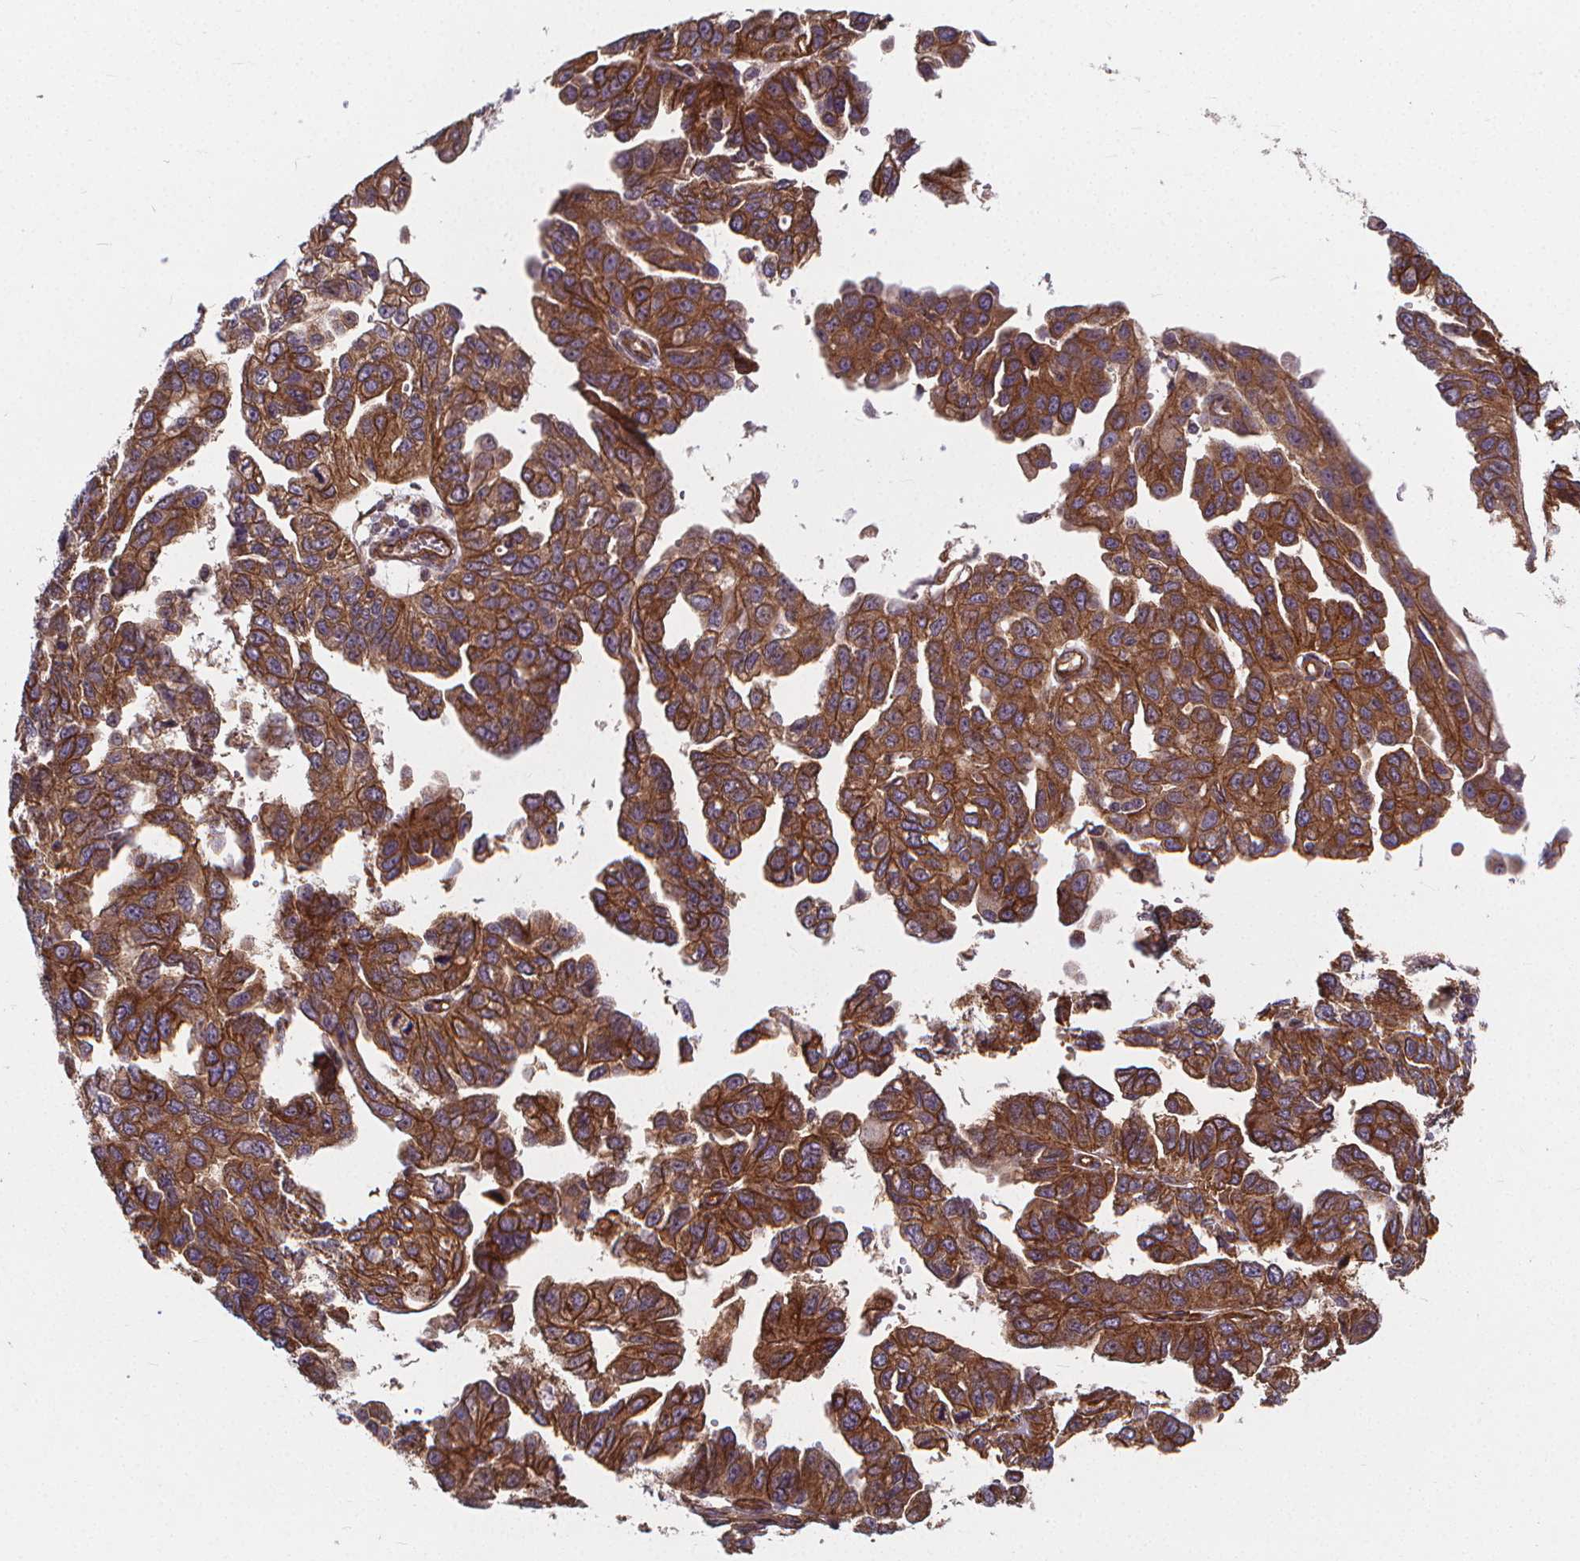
{"staining": {"intensity": "strong", "quantity": ">75%", "location": "cytoplasmic/membranous"}, "tissue": "ovarian cancer", "cell_type": "Tumor cells", "image_type": "cancer", "snomed": [{"axis": "morphology", "description": "Cystadenocarcinoma, serous, NOS"}, {"axis": "topography", "description": "Ovary"}], "caption": "The histopathology image displays staining of serous cystadenocarcinoma (ovarian), revealing strong cytoplasmic/membranous protein staining (brown color) within tumor cells.", "gene": "CLINT1", "patient": {"sex": "female", "age": 53}}